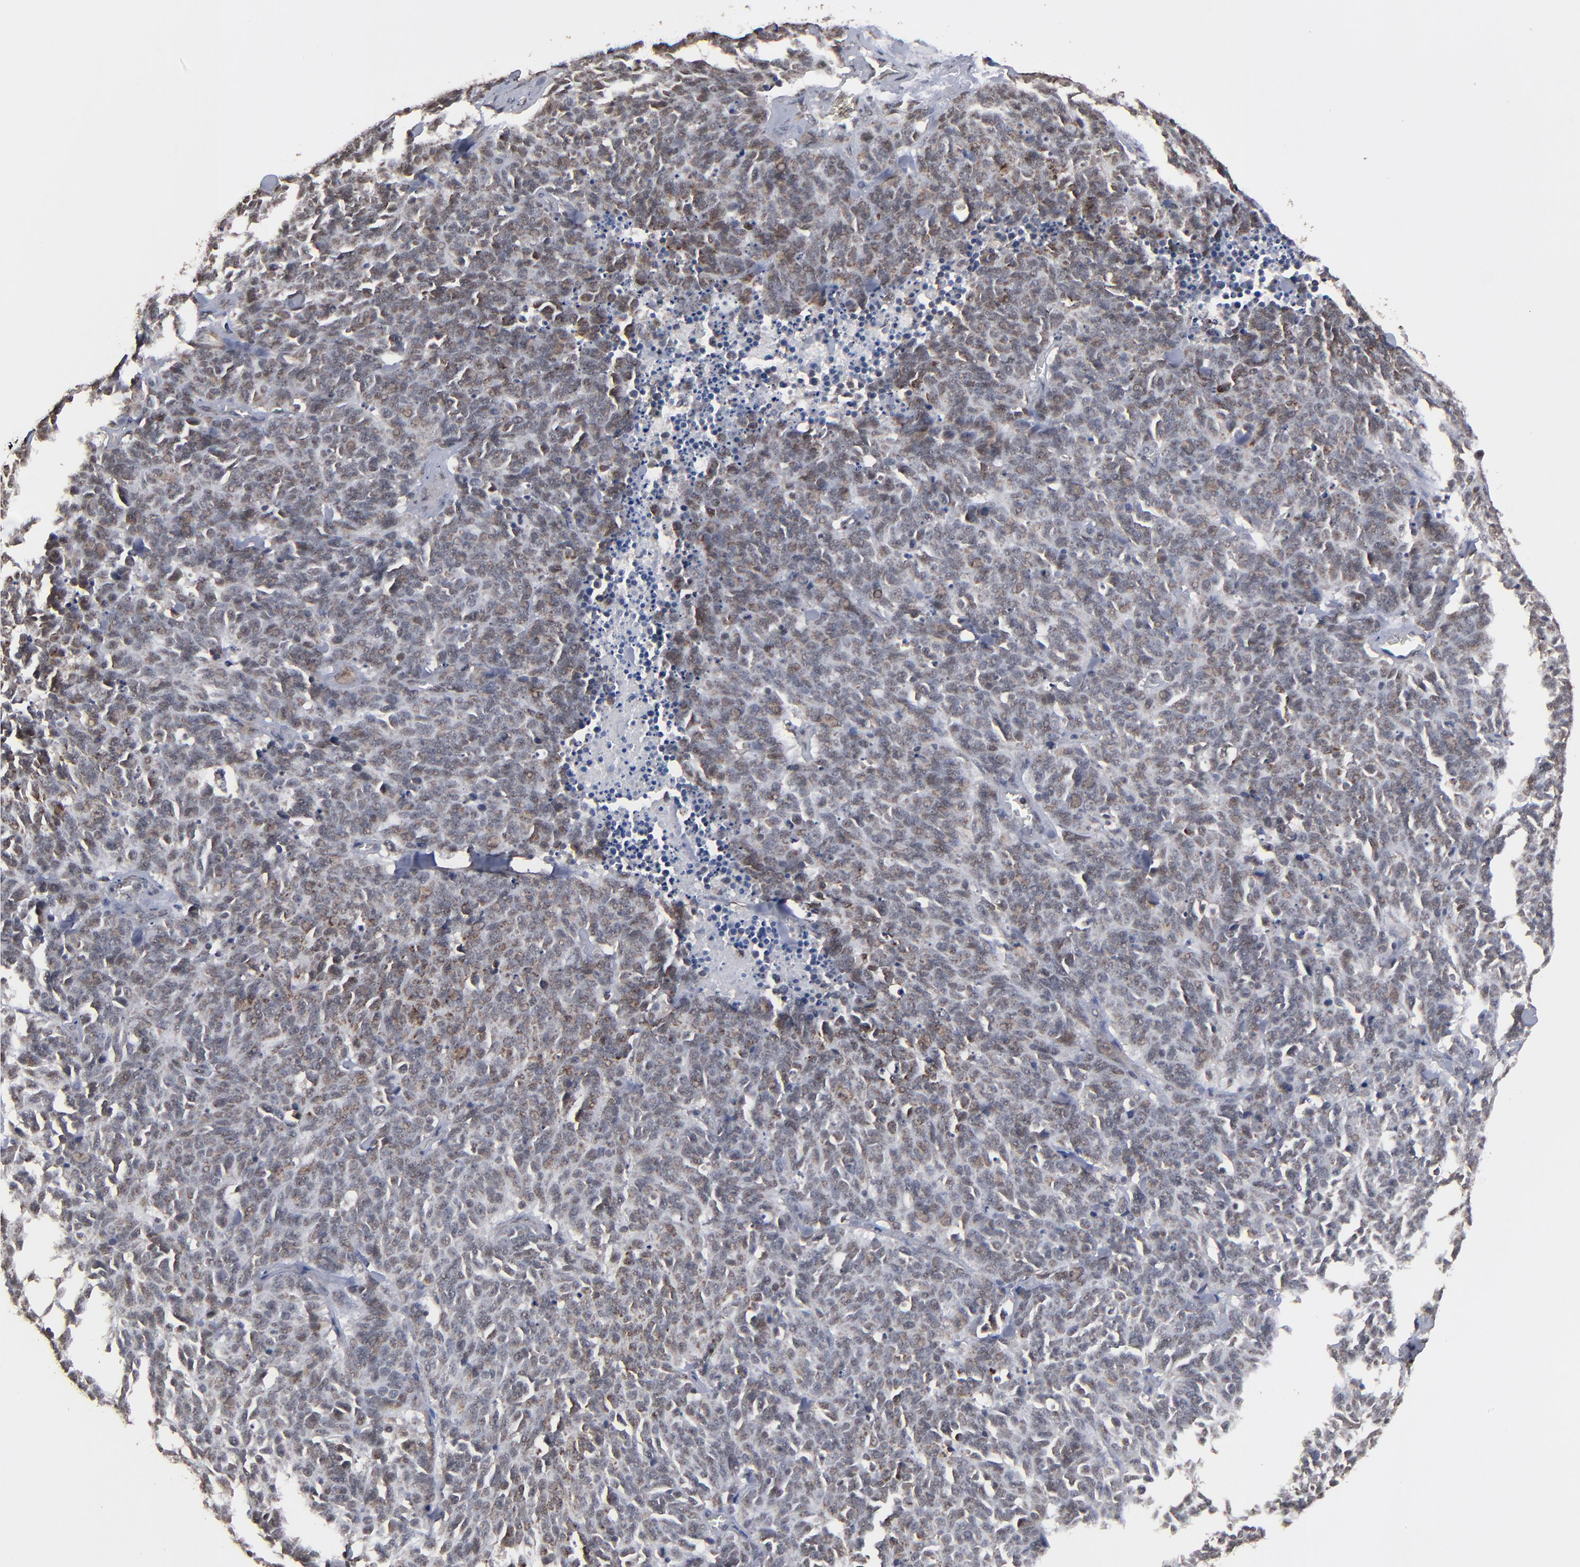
{"staining": {"intensity": "weak", "quantity": "25%-75%", "location": "nuclear"}, "tissue": "lung cancer", "cell_type": "Tumor cells", "image_type": "cancer", "snomed": [{"axis": "morphology", "description": "Neoplasm, malignant, NOS"}, {"axis": "topography", "description": "Lung"}], "caption": "DAB immunohistochemical staining of human lung malignant neoplasm exhibits weak nuclear protein positivity in approximately 25%-75% of tumor cells. (brown staining indicates protein expression, while blue staining denotes nuclei).", "gene": "BNIP3", "patient": {"sex": "female", "age": 58}}